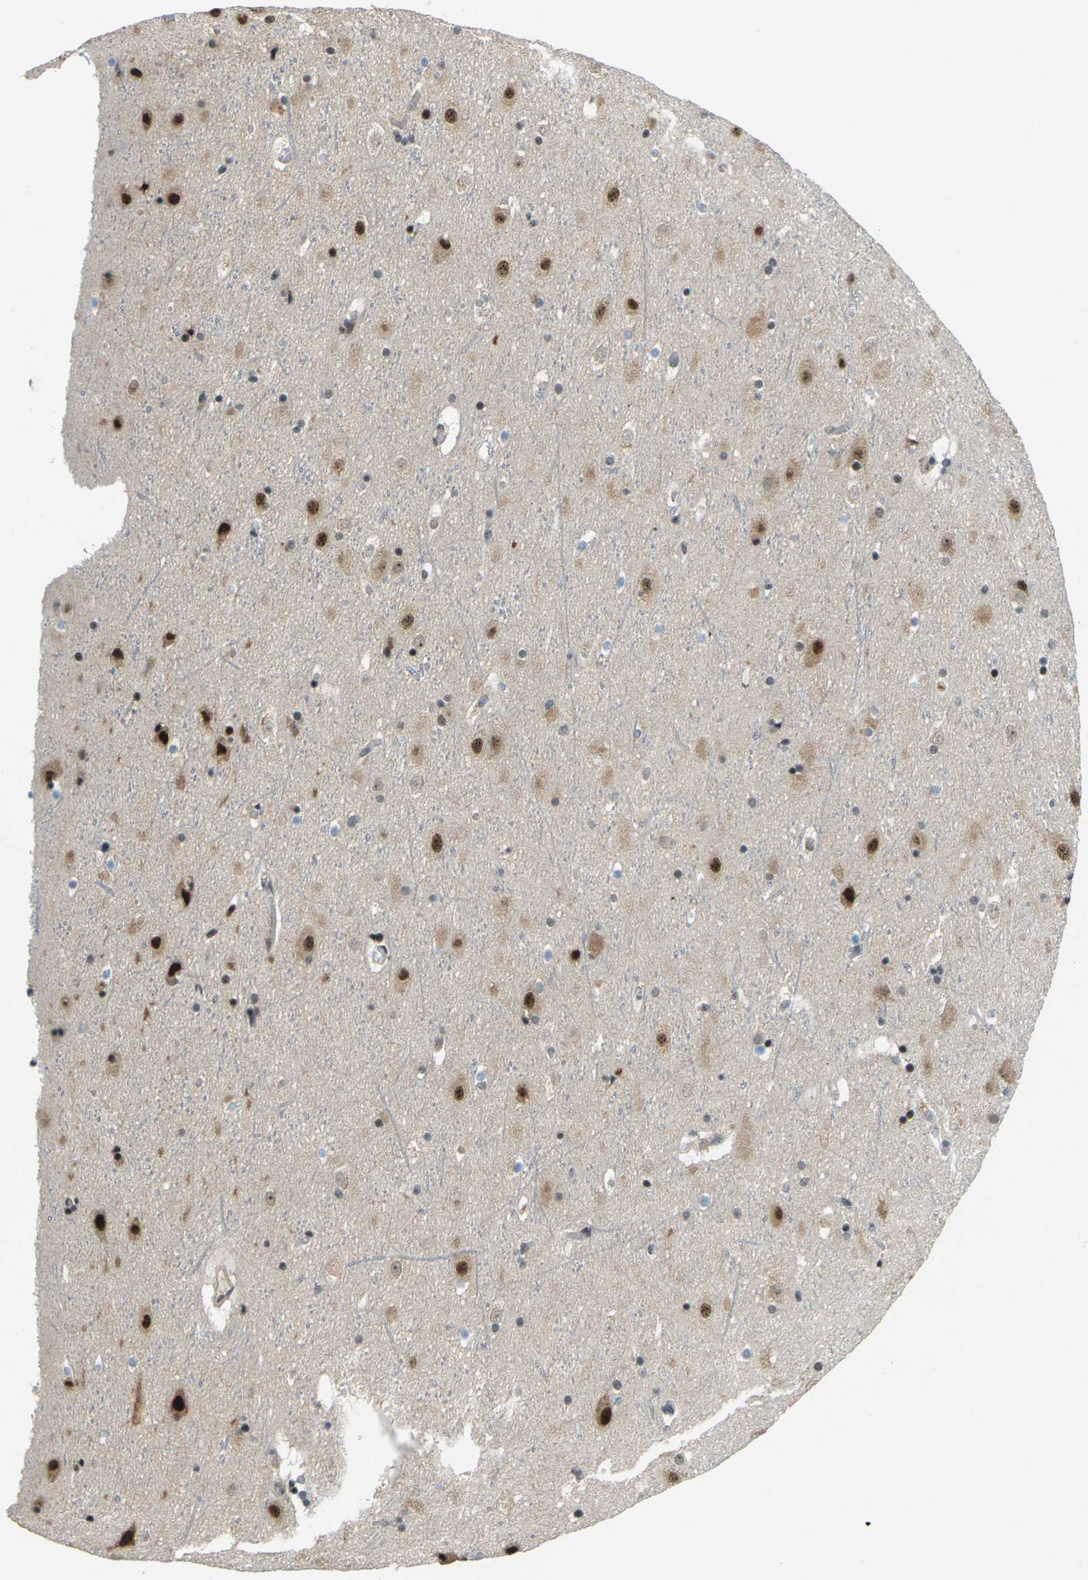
{"staining": {"intensity": "negative", "quantity": "none", "location": "none"}, "tissue": "cerebral cortex", "cell_type": "Endothelial cells", "image_type": "normal", "snomed": [{"axis": "morphology", "description": "Normal tissue, NOS"}, {"axis": "topography", "description": "Cerebral cortex"}], "caption": "IHC of unremarkable cerebral cortex demonstrates no expression in endothelial cells.", "gene": "UBE2S", "patient": {"sex": "male", "age": 45}}